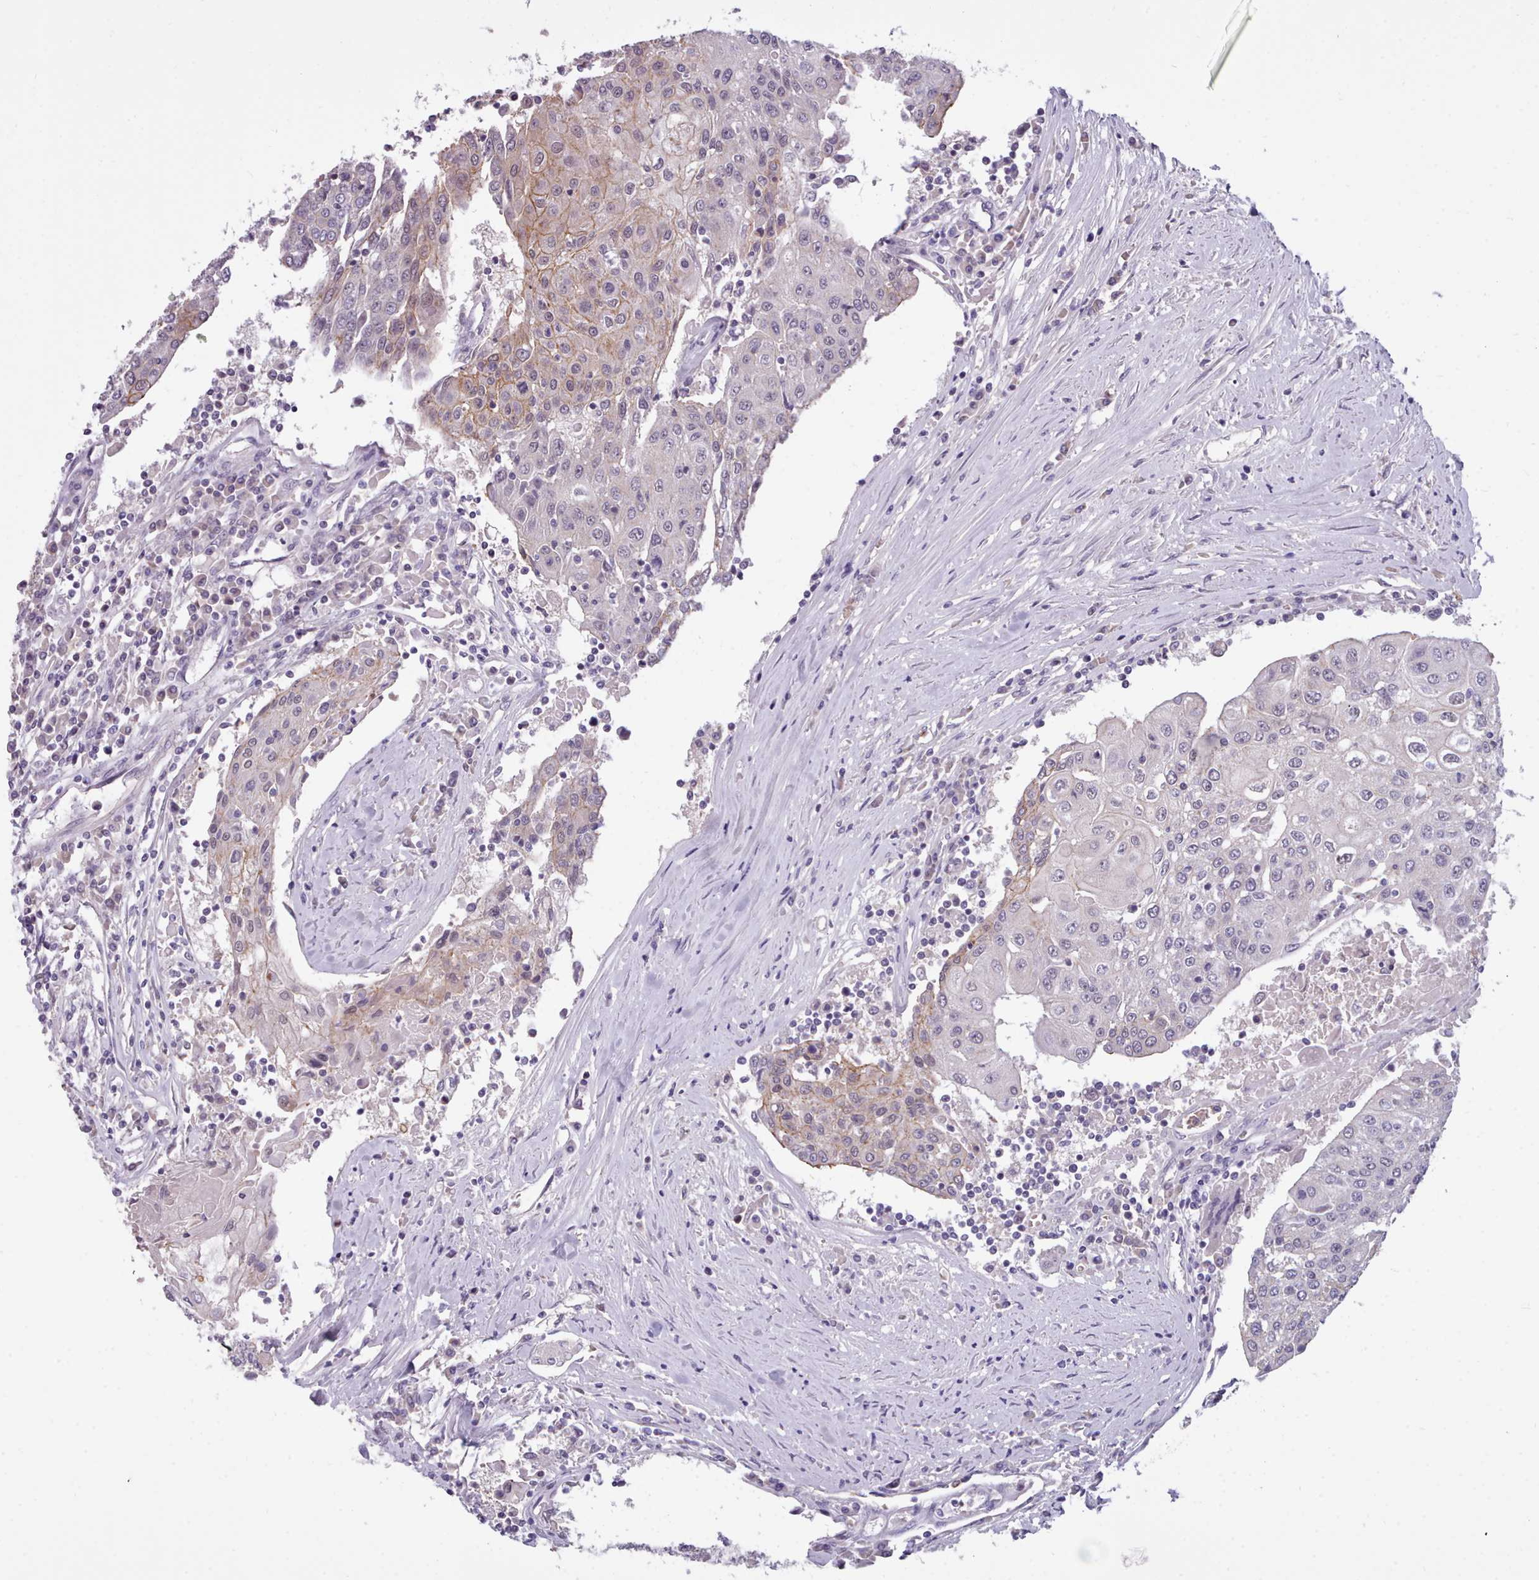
{"staining": {"intensity": "weak", "quantity": "<25%", "location": "cytoplasmic/membranous"}, "tissue": "urothelial cancer", "cell_type": "Tumor cells", "image_type": "cancer", "snomed": [{"axis": "morphology", "description": "Urothelial carcinoma, High grade"}, {"axis": "topography", "description": "Urinary bladder"}], "caption": "DAB immunohistochemical staining of urothelial cancer shows no significant expression in tumor cells. (DAB (3,3'-diaminobenzidine) immunohistochemistry (IHC) with hematoxylin counter stain).", "gene": "KCTD16", "patient": {"sex": "female", "age": 85}}